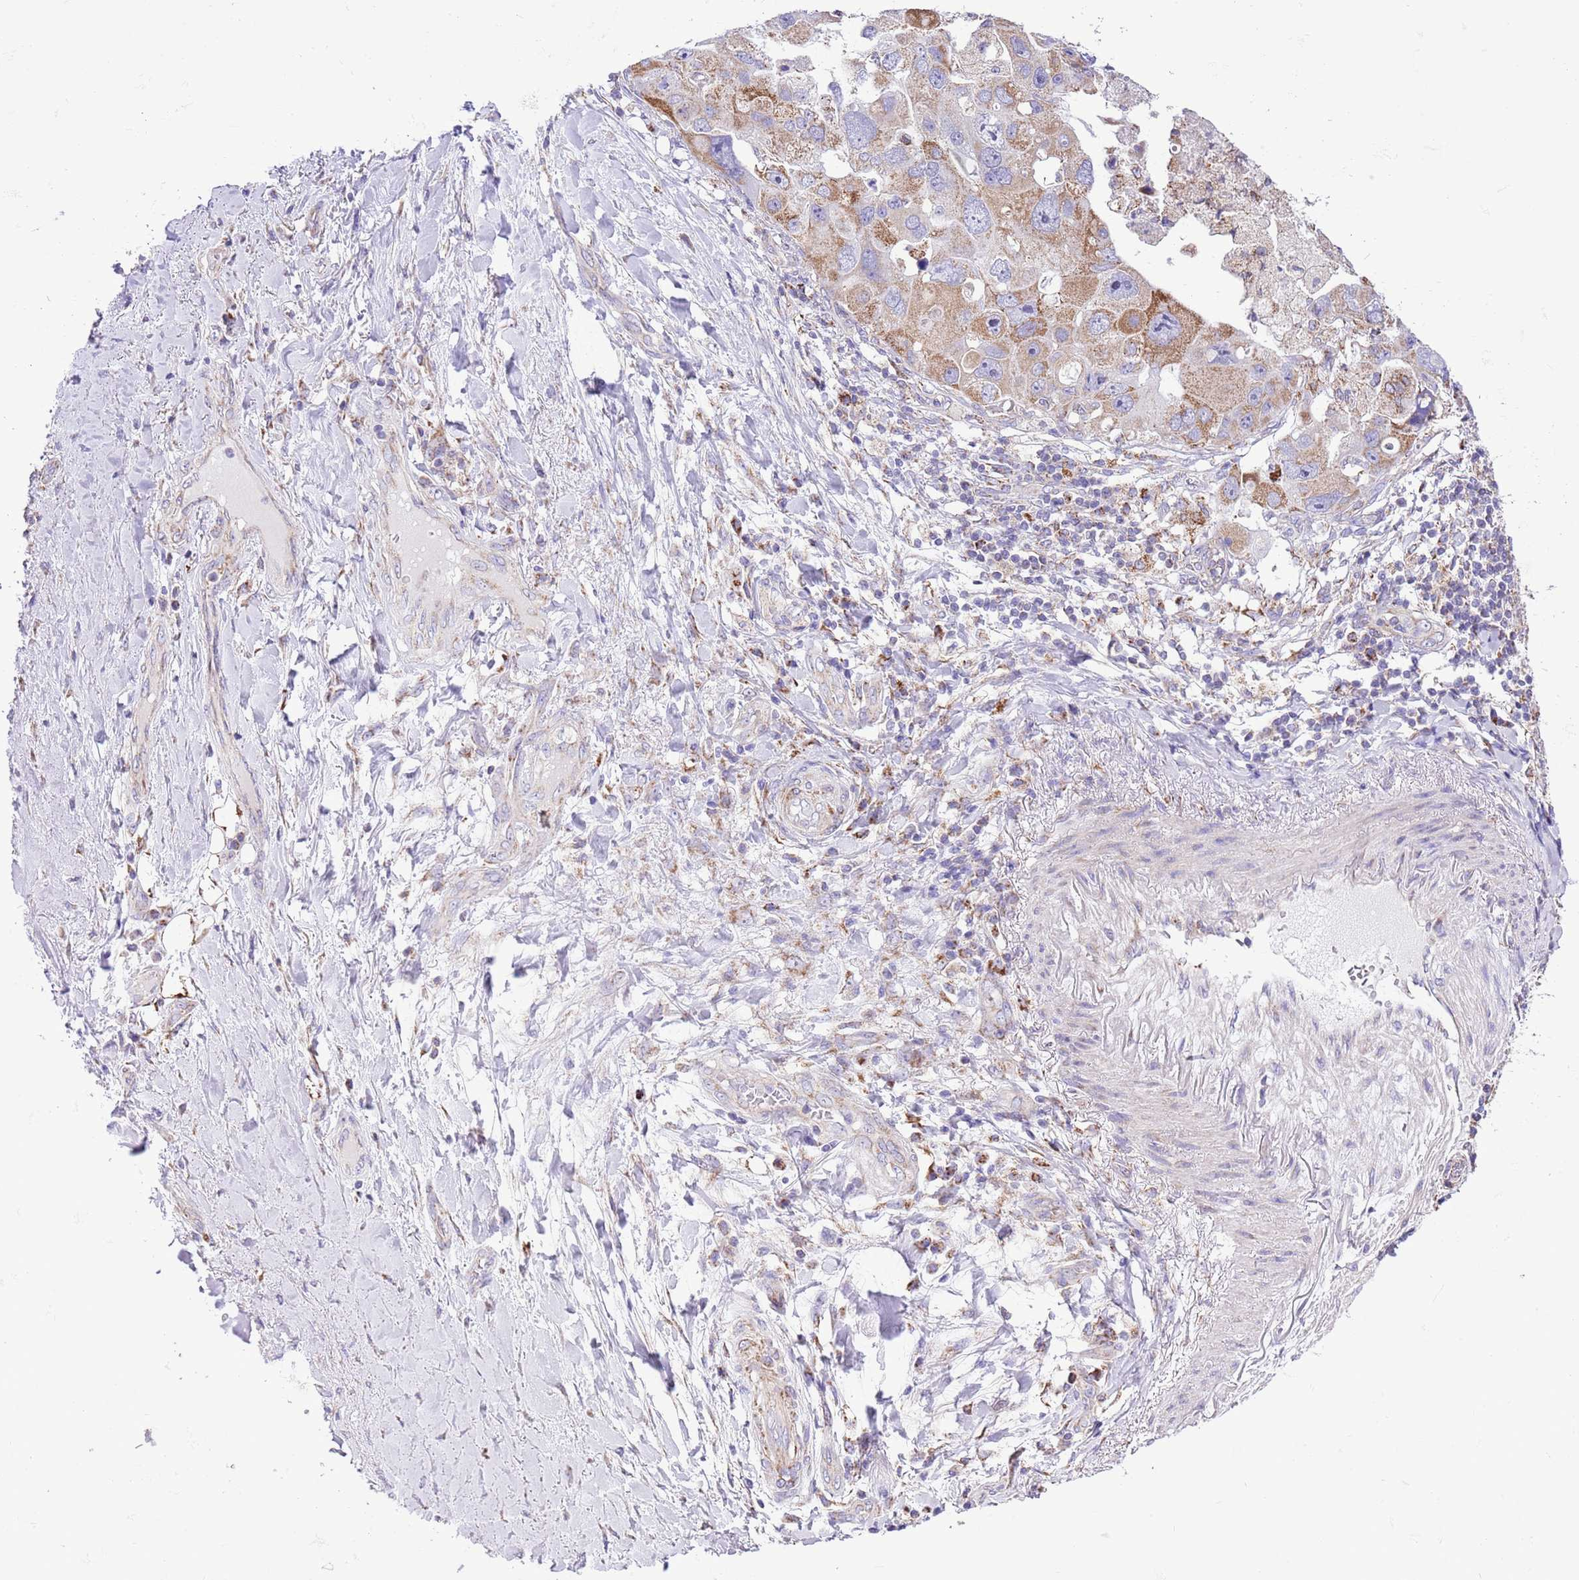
{"staining": {"intensity": "moderate", "quantity": ">75%", "location": "cytoplasmic/membranous"}, "tissue": "lung cancer", "cell_type": "Tumor cells", "image_type": "cancer", "snomed": [{"axis": "morphology", "description": "Adenocarcinoma, NOS"}, {"axis": "topography", "description": "Lung"}], "caption": "Moderate cytoplasmic/membranous expression for a protein is identified in approximately >75% of tumor cells of lung adenocarcinoma using immunohistochemistry (IHC).", "gene": "SS18L2", "patient": {"sex": "female", "age": 54}}